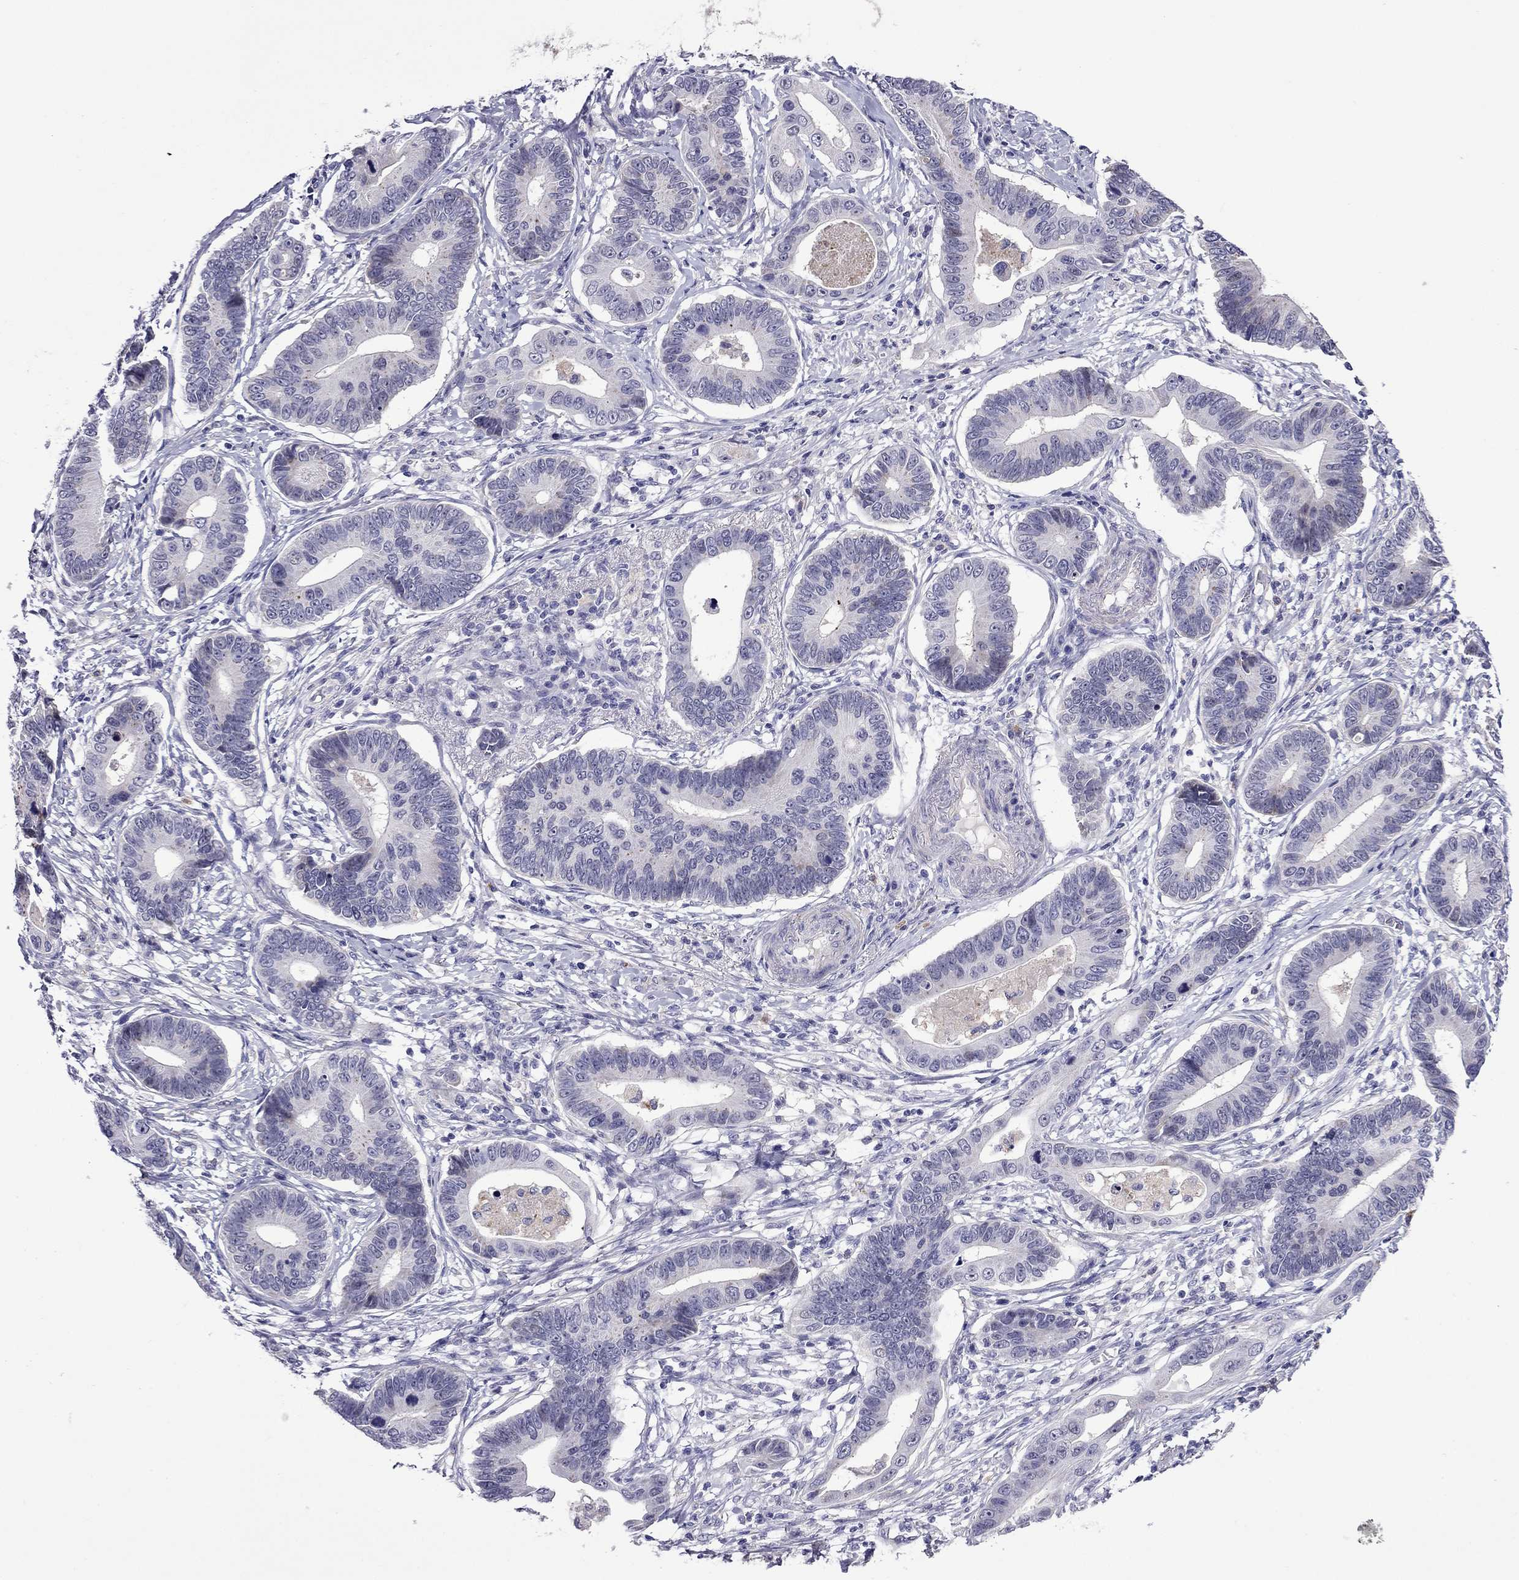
{"staining": {"intensity": "negative", "quantity": "none", "location": "none"}, "tissue": "stomach cancer", "cell_type": "Tumor cells", "image_type": "cancer", "snomed": [{"axis": "morphology", "description": "Adenocarcinoma, NOS"}, {"axis": "topography", "description": "Stomach"}], "caption": "There is no significant staining in tumor cells of adenocarcinoma (stomach).", "gene": "STAR", "patient": {"sex": "male", "age": 84}}